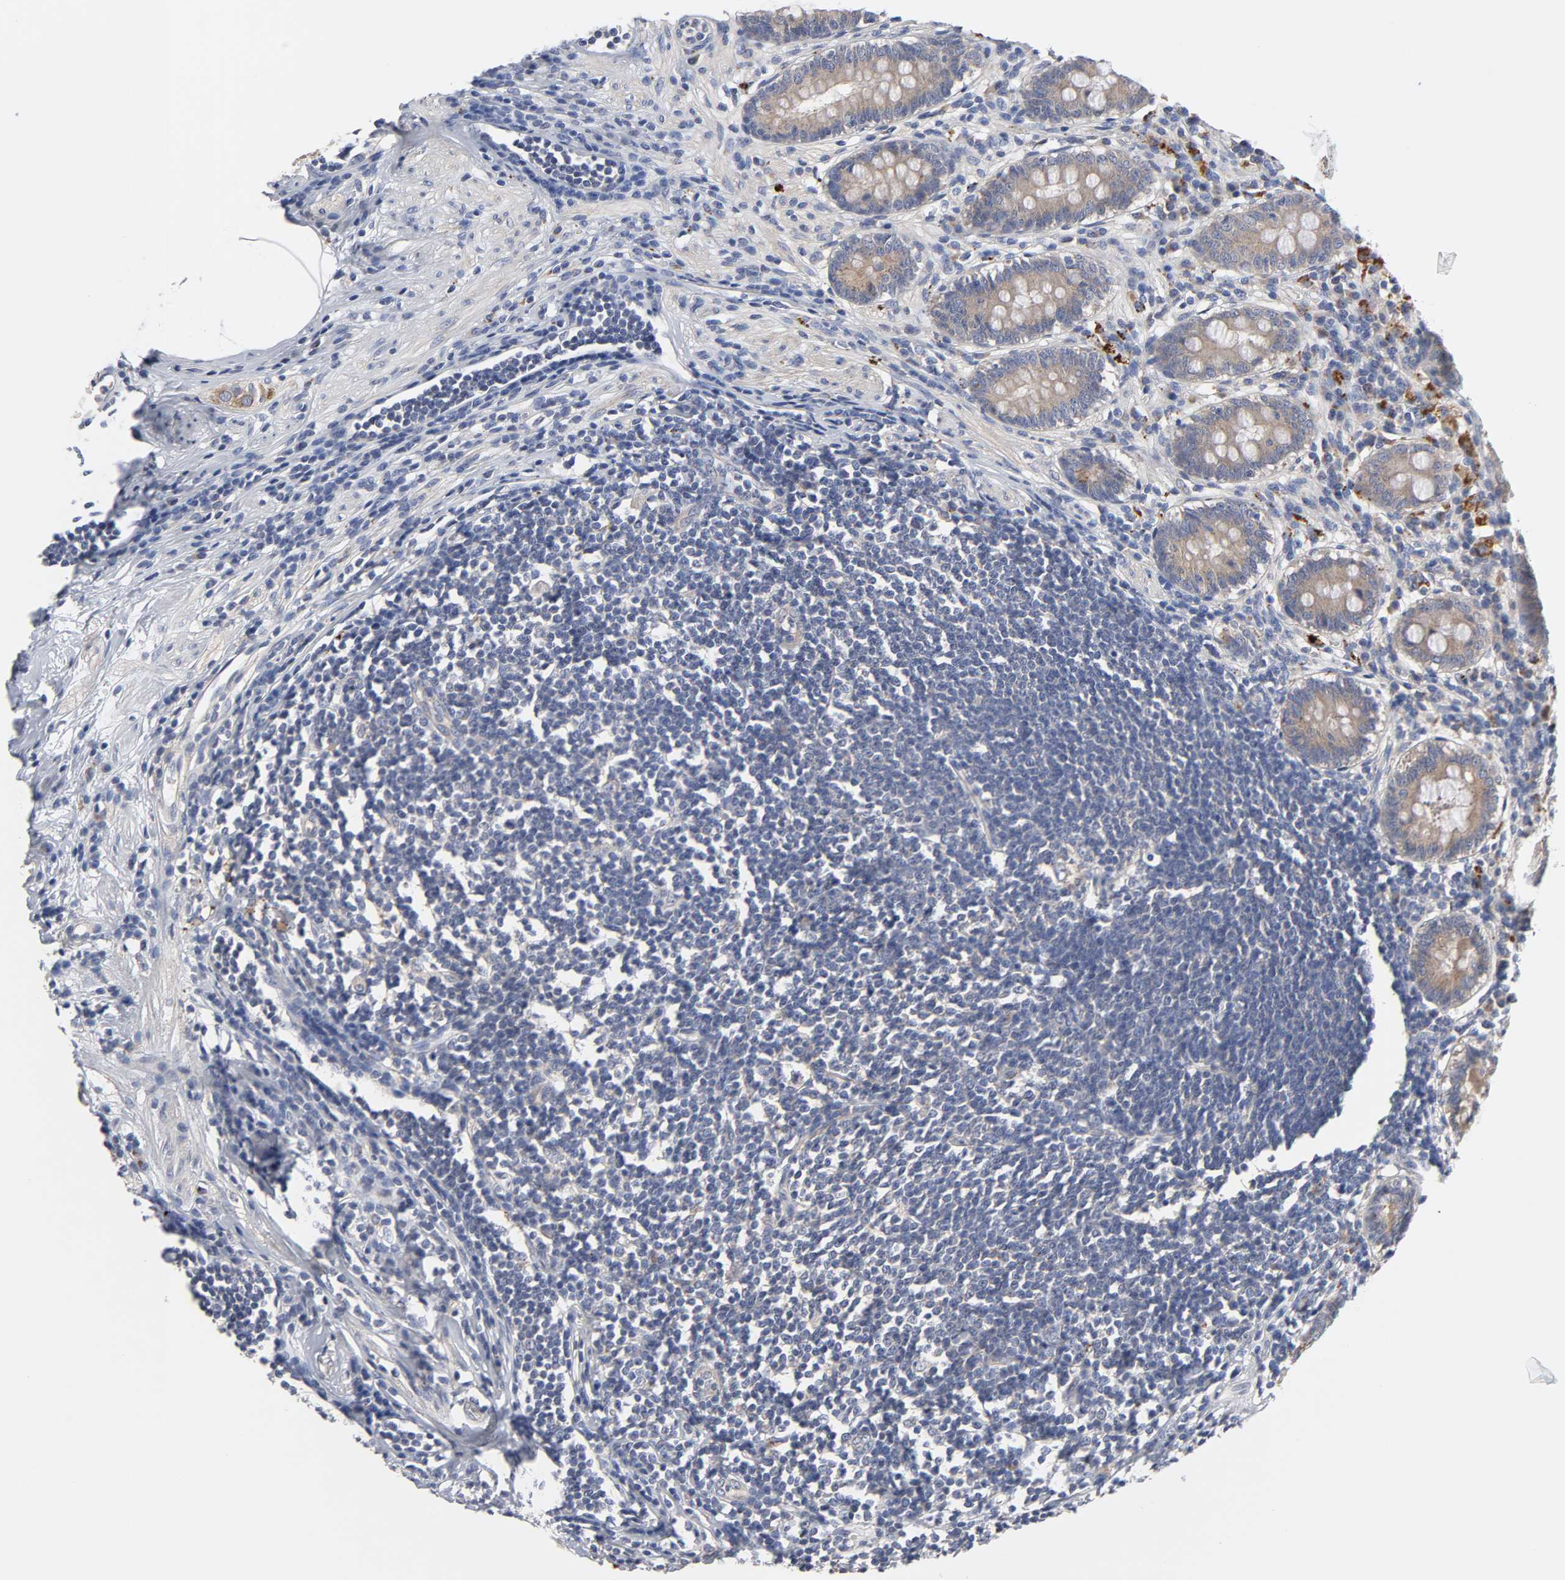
{"staining": {"intensity": "weak", "quantity": ">75%", "location": "cytoplasmic/membranous"}, "tissue": "appendix", "cell_type": "Glandular cells", "image_type": "normal", "snomed": [{"axis": "morphology", "description": "Normal tissue, NOS"}, {"axis": "topography", "description": "Appendix"}], "caption": "Glandular cells reveal weak cytoplasmic/membranous positivity in approximately >75% of cells in normal appendix.", "gene": "C17orf75", "patient": {"sex": "female", "age": 50}}